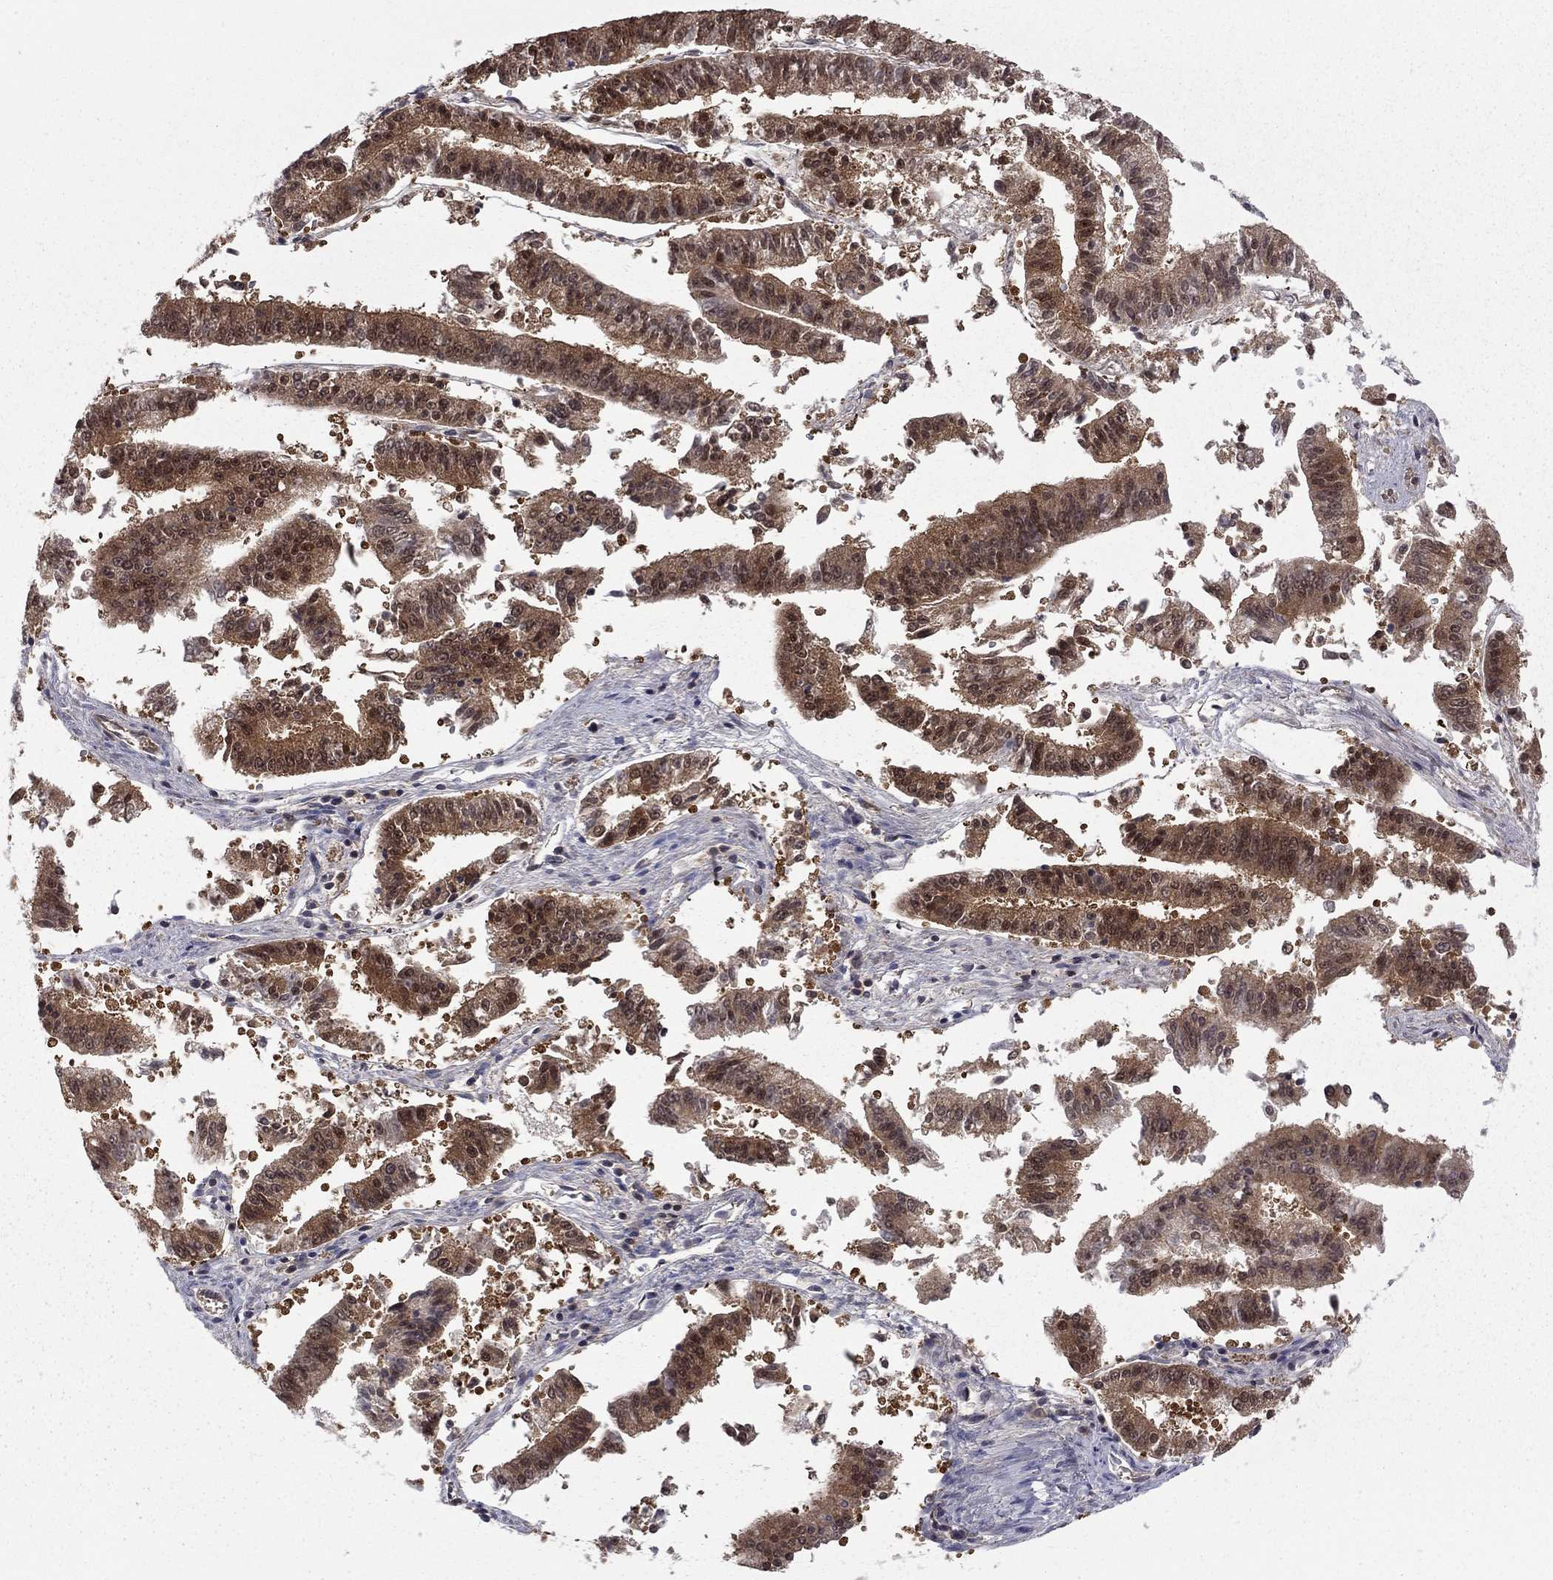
{"staining": {"intensity": "strong", "quantity": "25%-75%", "location": "cytoplasmic/membranous"}, "tissue": "endometrial cancer", "cell_type": "Tumor cells", "image_type": "cancer", "snomed": [{"axis": "morphology", "description": "Adenocarcinoma, NOS"}, {"axis": "topography", "description": "Endometrium"}], "caption": "Protein staining exhibits strong cytoplasmic/membranous positivity in approximately 25%-75% of tumor cells in endometrial cancer (adenocarcinoma).", "gene": "NAA50", "patient": {"sex": "female", "age": 66}}